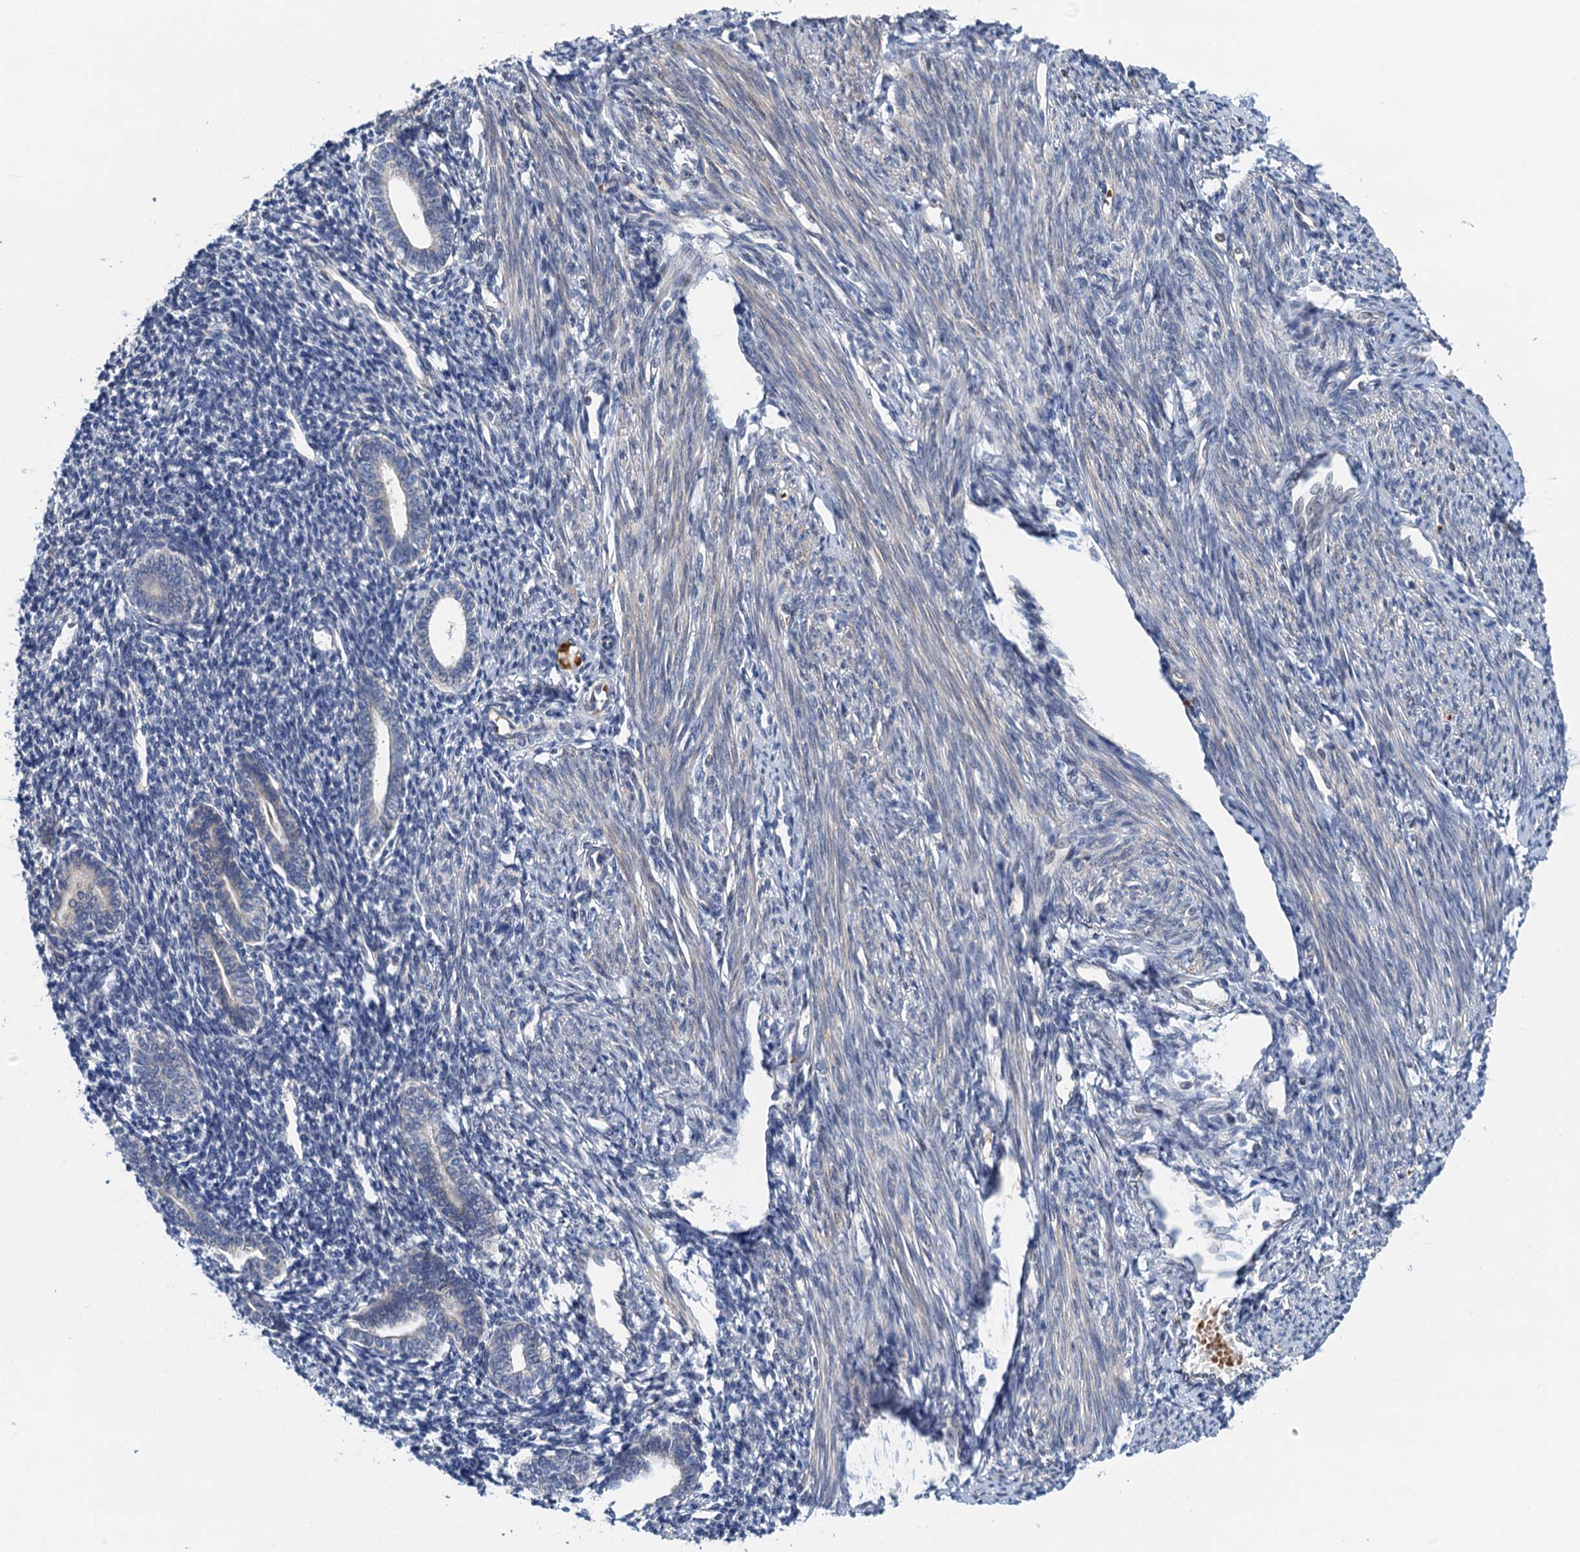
{"staining": {"intensity": "negative", "quantity": "none", "location": "none"}, "tissue": "endometrium", "cell_type": "Cells in endometrial stroma", "image_type": "normal", "snomed": [{"axis": "morphology", "description": "Normal tissue, NOS"}, {"axis": "topography", "description": "Endometrium"}], "caption": "Immunohistochemical staining of unremarkable human endometrium demonstrates no significant expression in cells in endometrial stroma. (DAB IHC, high magnification).", "gene": "NBEA", "patient": {"sex": "female", "age": 56}}